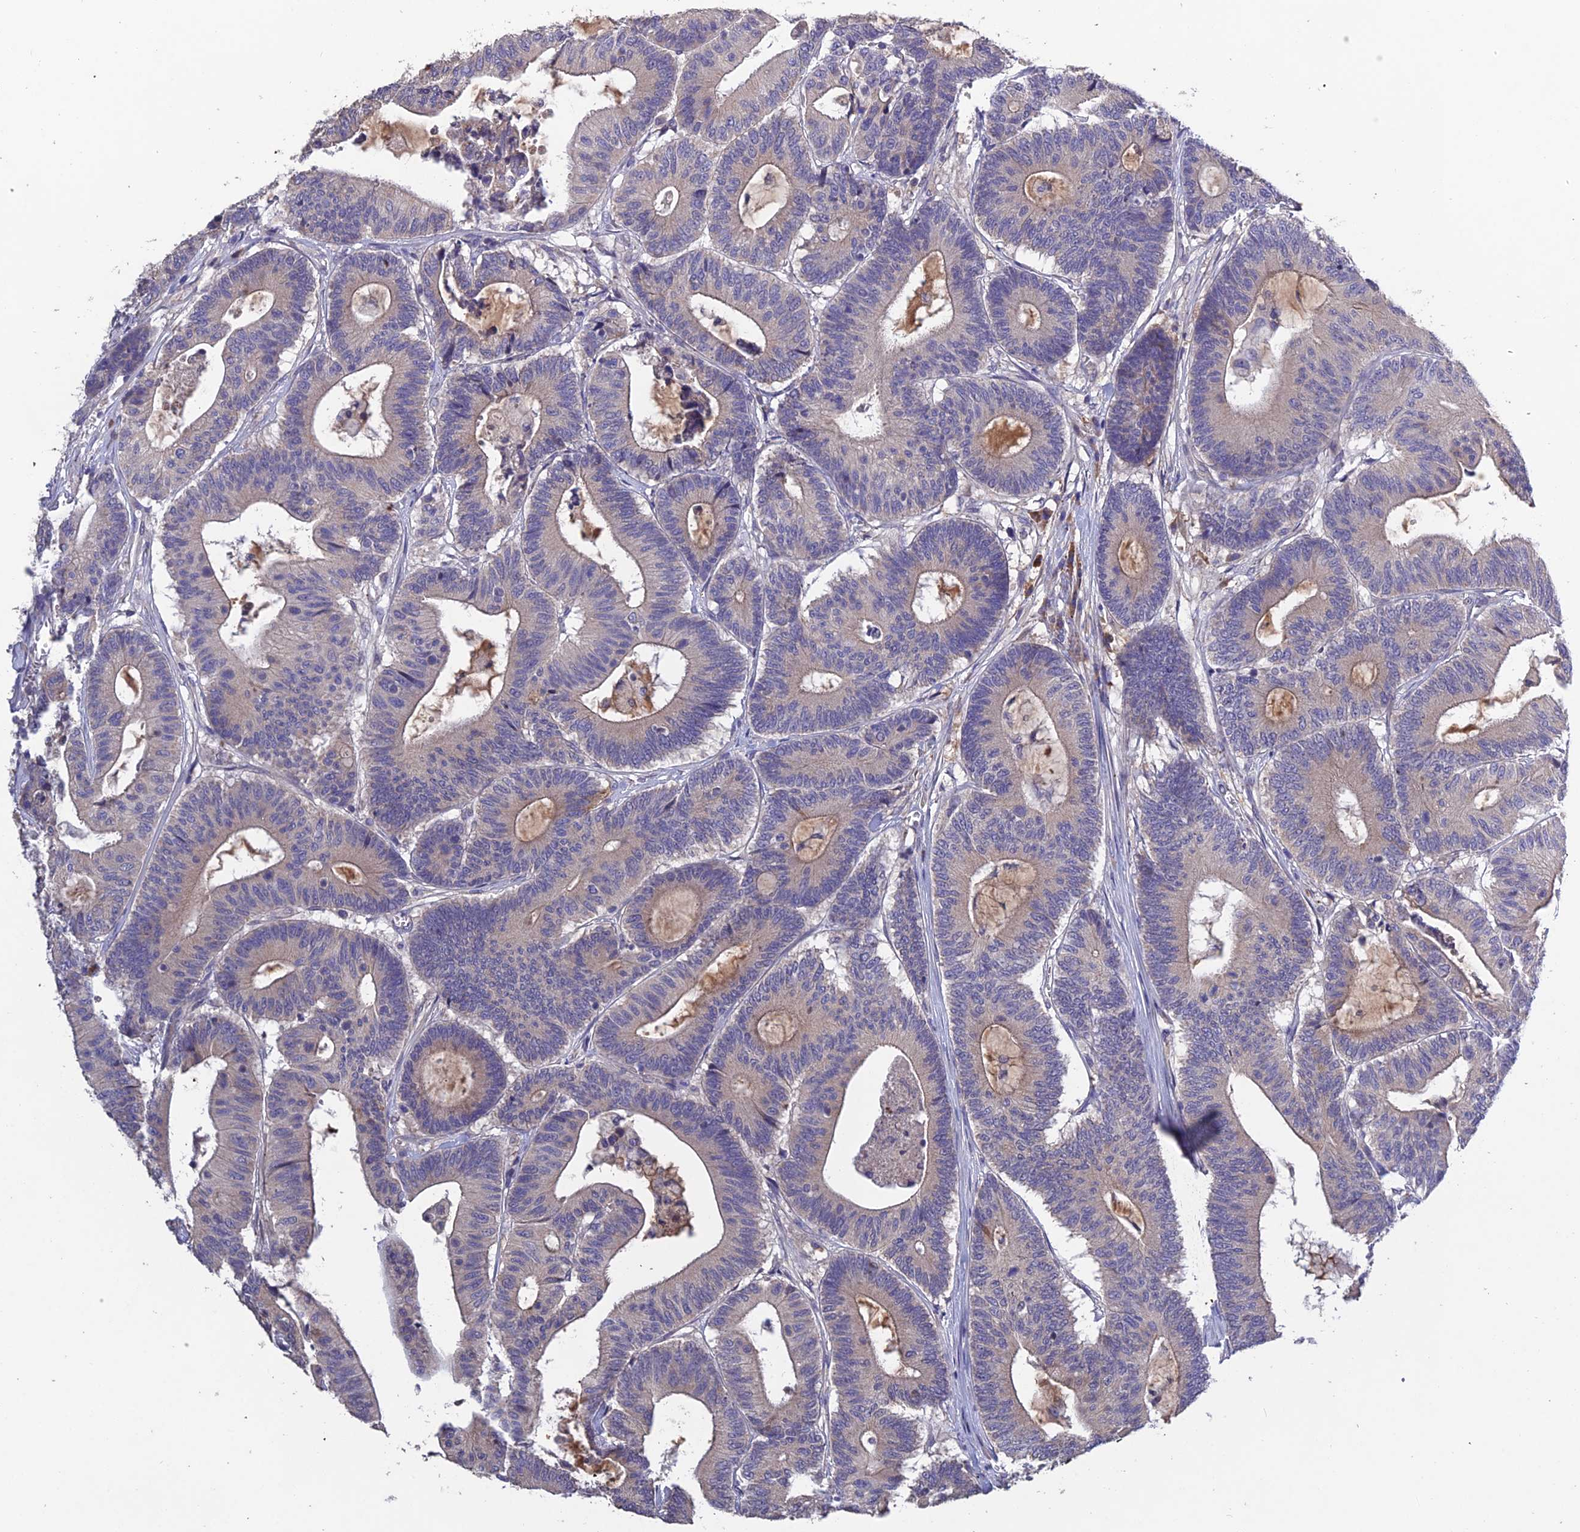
{"staining": {"intensity": "weak", "quantity": "<25%", "location": "cytoplasmic/membranous"}, "tissue": "colorectal cancer", "cell_type": "Tumor cells", "image_type": "cancer", "snomed": [{"axis": "morphology", "description": "Adenocarcinoma, NOS"}, {"axis": "topography", "description": "Colon"}], "caption": "An image of human colorectal cancer is negative for staining in tumor cells.", "gene": "SLC39A13", "patient": {"sex": "female", "age": 84}}